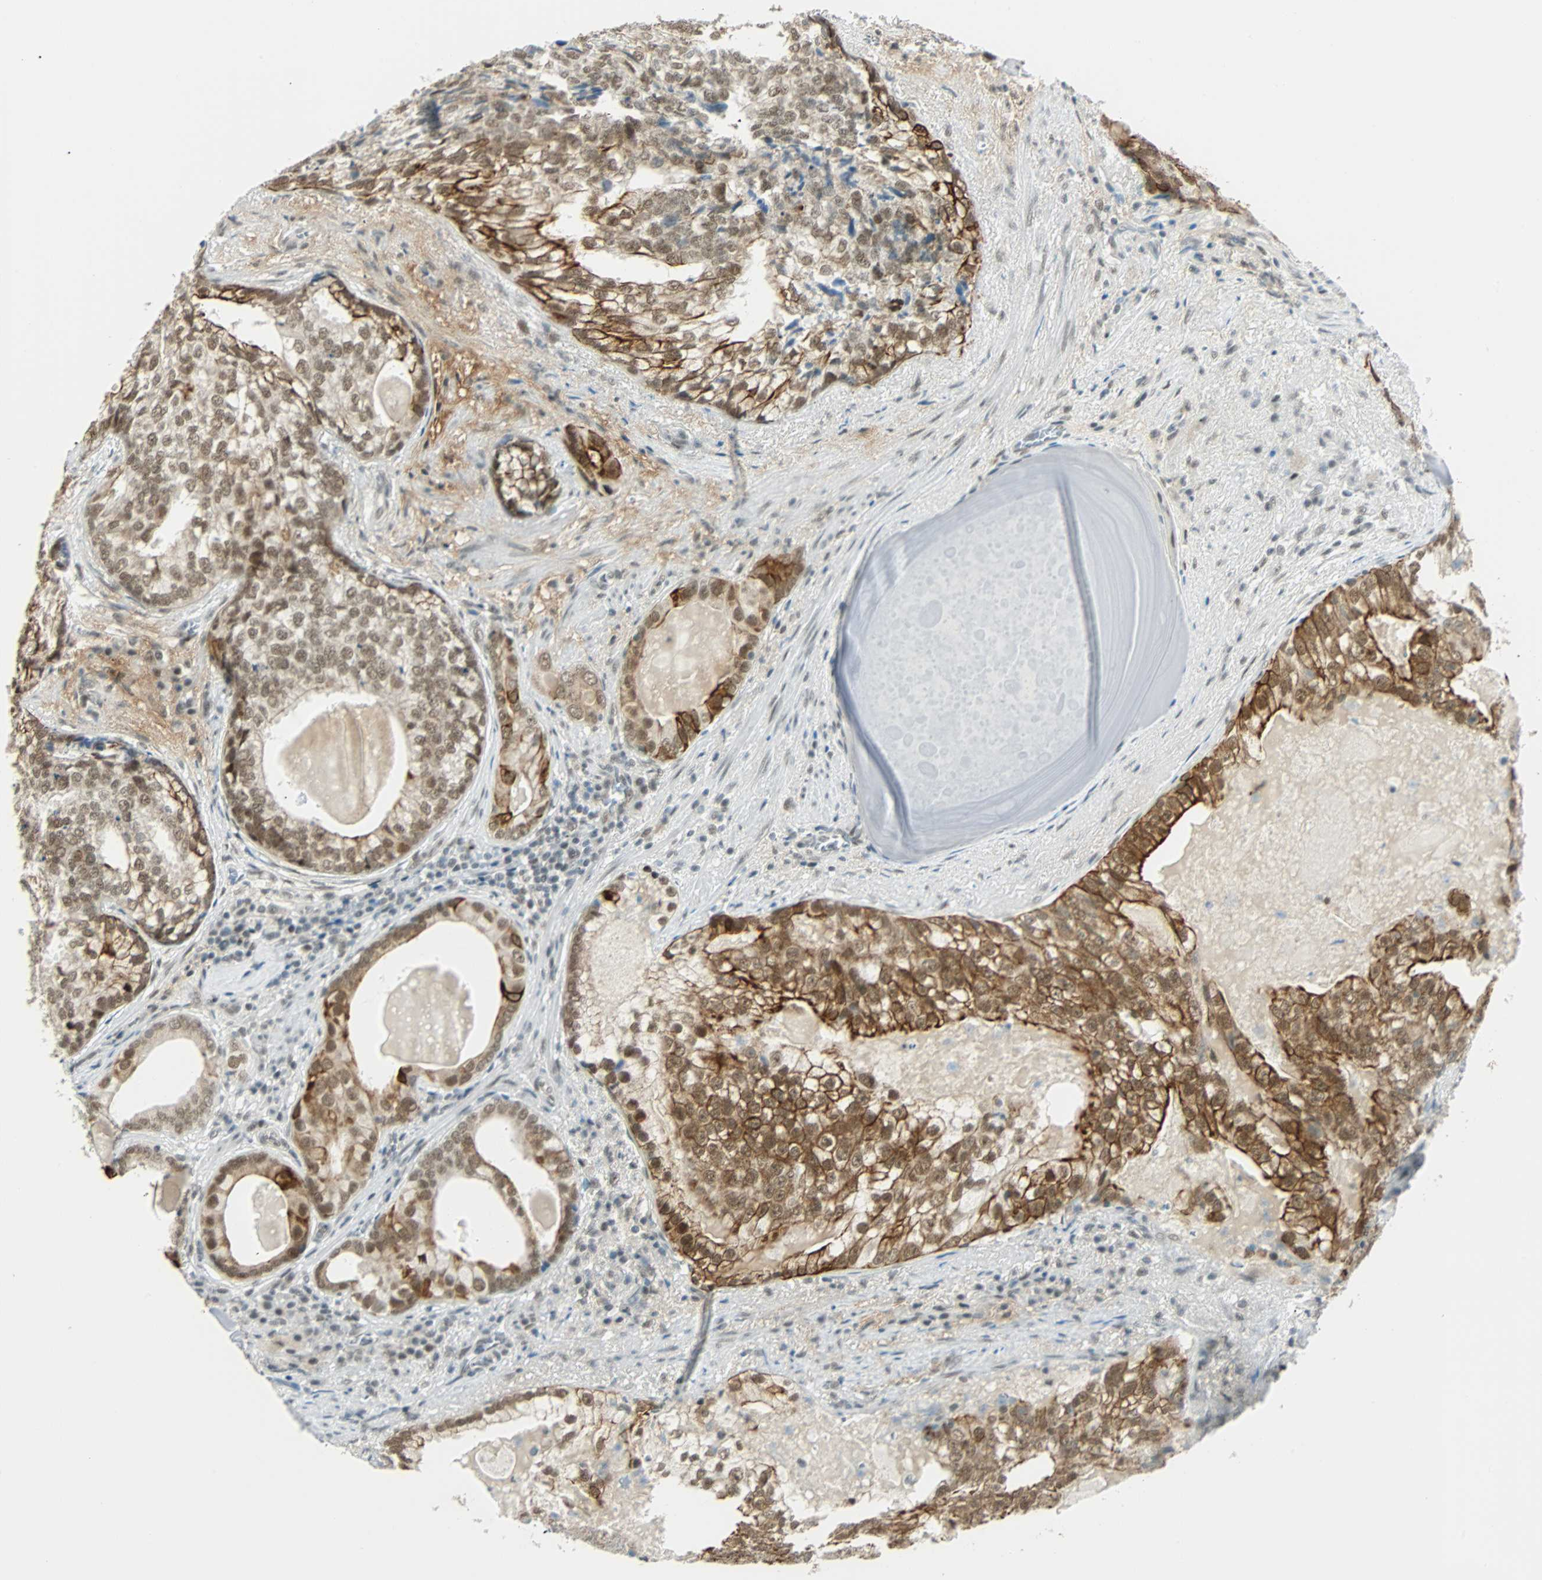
{"staining": {"intensity": "strong", "quantity": ">75%", "location": "cytoplasmic/membranous,nuclear"}, "tissue": "prostate cancer", "cell_type": "Tumor cells", "image_type": "cancer", "snomed": [{"axis": "morphology", "description": "Adenocarcinoma, High grade"}, {"axis": "topography", "description": "Prostate"}], "caption": "Brown immunohistochemical staining in human prostate cancer (adenocarcinoma (high-grade)) reveals strong cytoplasmic/membranous and nuclear staining in about >75% of tumor cells. The protein of interest is stained brown, and the nuclei are stained in blue (DAB (3,3'-diaminobenzidine) IHC with brightfield microscopy, high magnification).", "gene": "NELFE", "patient": {"sex": "male", "age": 66}}